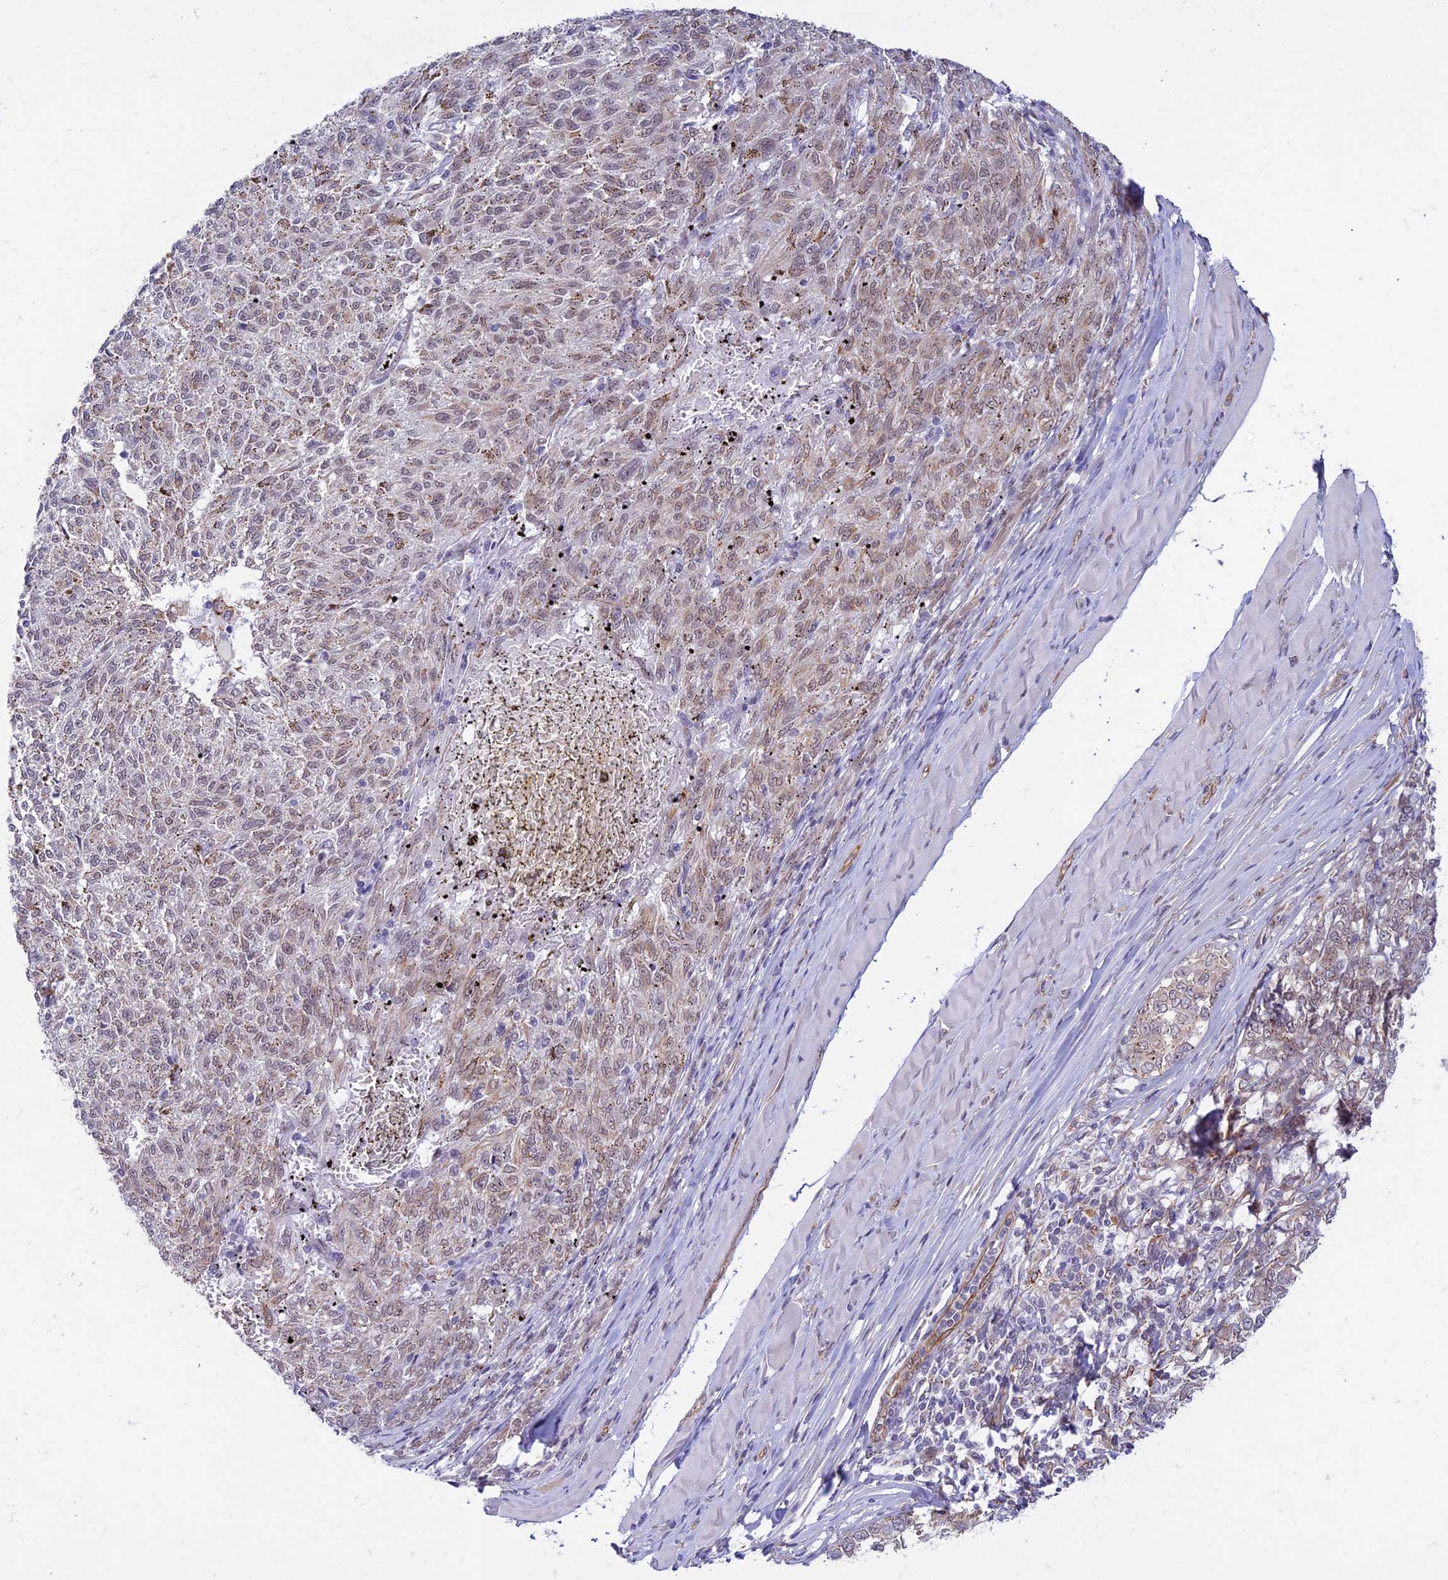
{"staining": {"intensity": "weak", "quantity": ">75%", "location": "nuclear"}, "tissue": "melanoma", "cell_type": "Tumor cells", "image_type": "cancer", "snomed": [{"axis": "morphology", "description": "Malignant melanoma, NOS"}, {"axis": "topography", "description": "Skin"}], "caption": "Protein analysis of malignant melanoma tissue displays weak nuclear positivity in about >75% of tumor cells.", "gene": "SAPCD2", "patient": {"sex": "female", "age": 72}}